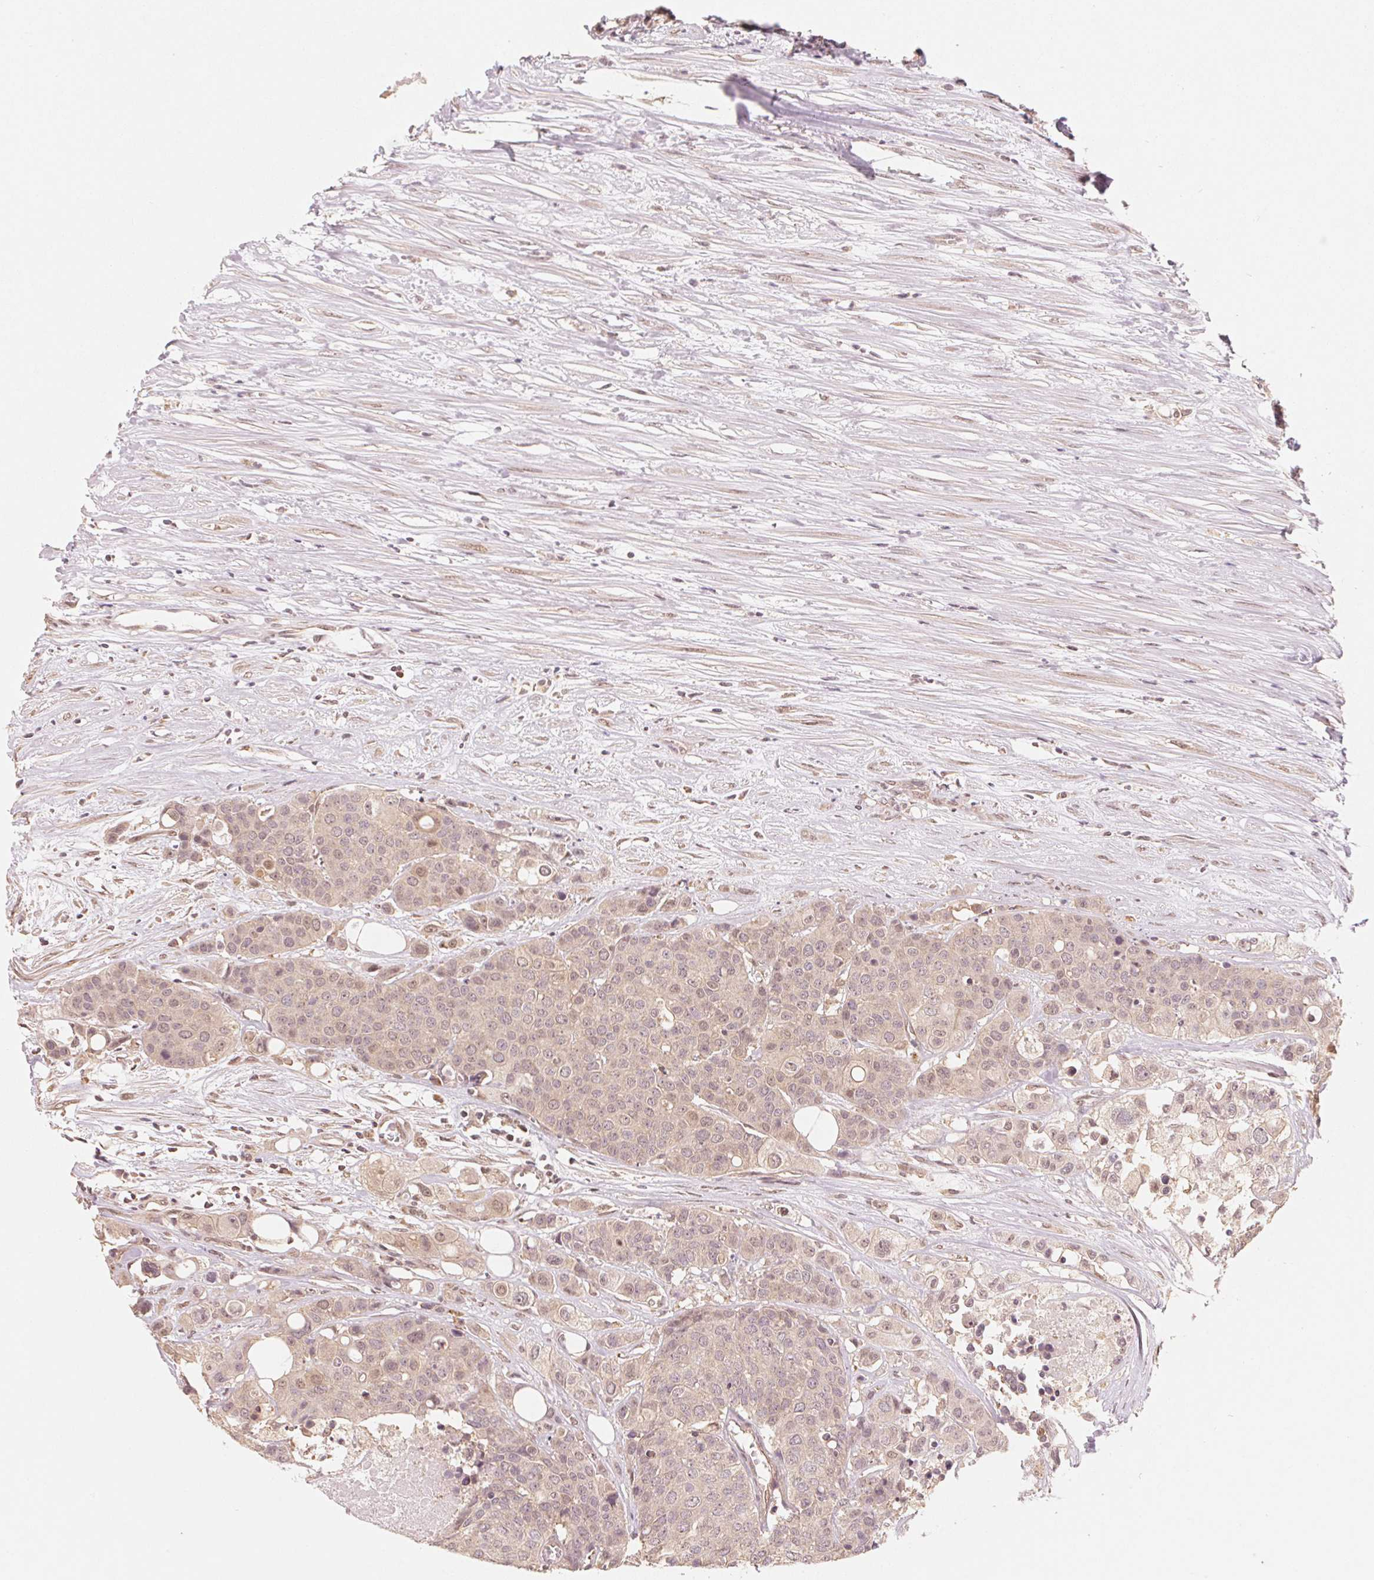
{"staining": {"intensity": "weak", "quantity": "25%-75%", "location": "cytoplasmic/membranous,nuclear"}, "tissue": "carcinoid", "cell_type": "Tumor cells", "image_type": "cancer", "snomed": [{"axis": "morphology", "description": "Carcinoid, malignant, NOS"}, {"axis": "topography", "description": "Colon"}], "caption": "Carcinoid stained with DAB immunohistochemistry shows low levels of weak cytoplasmic/membranous and nuclear positivity in about 25%-75% of tumor cells.", "gene": "C2orf73", "patient": {"sex": "male", "age": 81}}